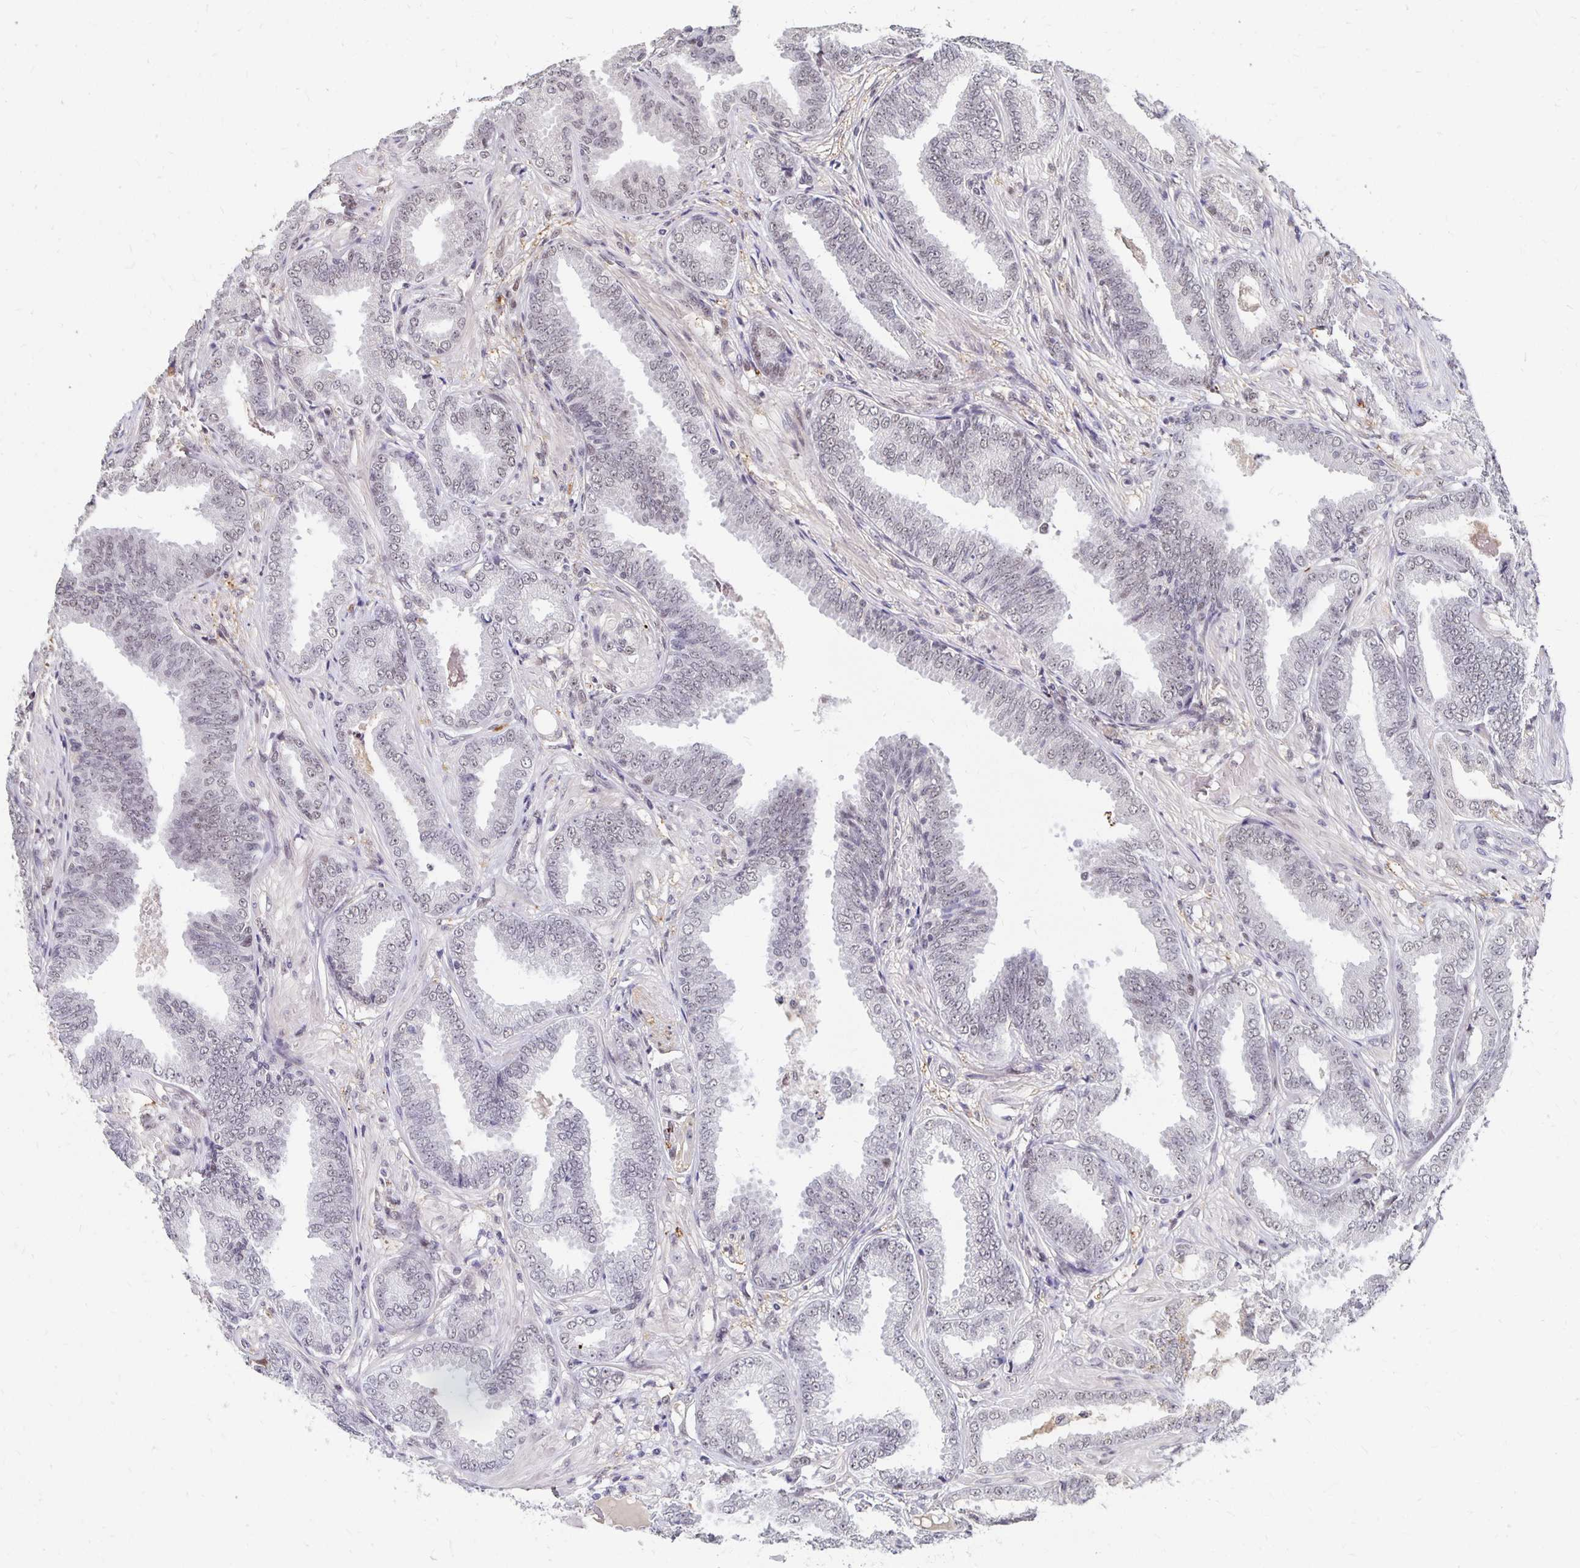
{"staining": {"intensity": "negative", "quantity": "none", "location": "none"}, "tissue": "prostate cancer", "cell_type": "Tumor cells", "image_type": "cancer", "snomed": [{"axis": "morphology", "description": "Adenocarcinoma, Low grade"}, {"axis": "topography", "description": "Prostate"}], "caption": "The micrograph shows no significant staining in tumor cells of prostate cancer.", "gene": "CLASRP", "patient": {"sex": "male", "age": 55}}